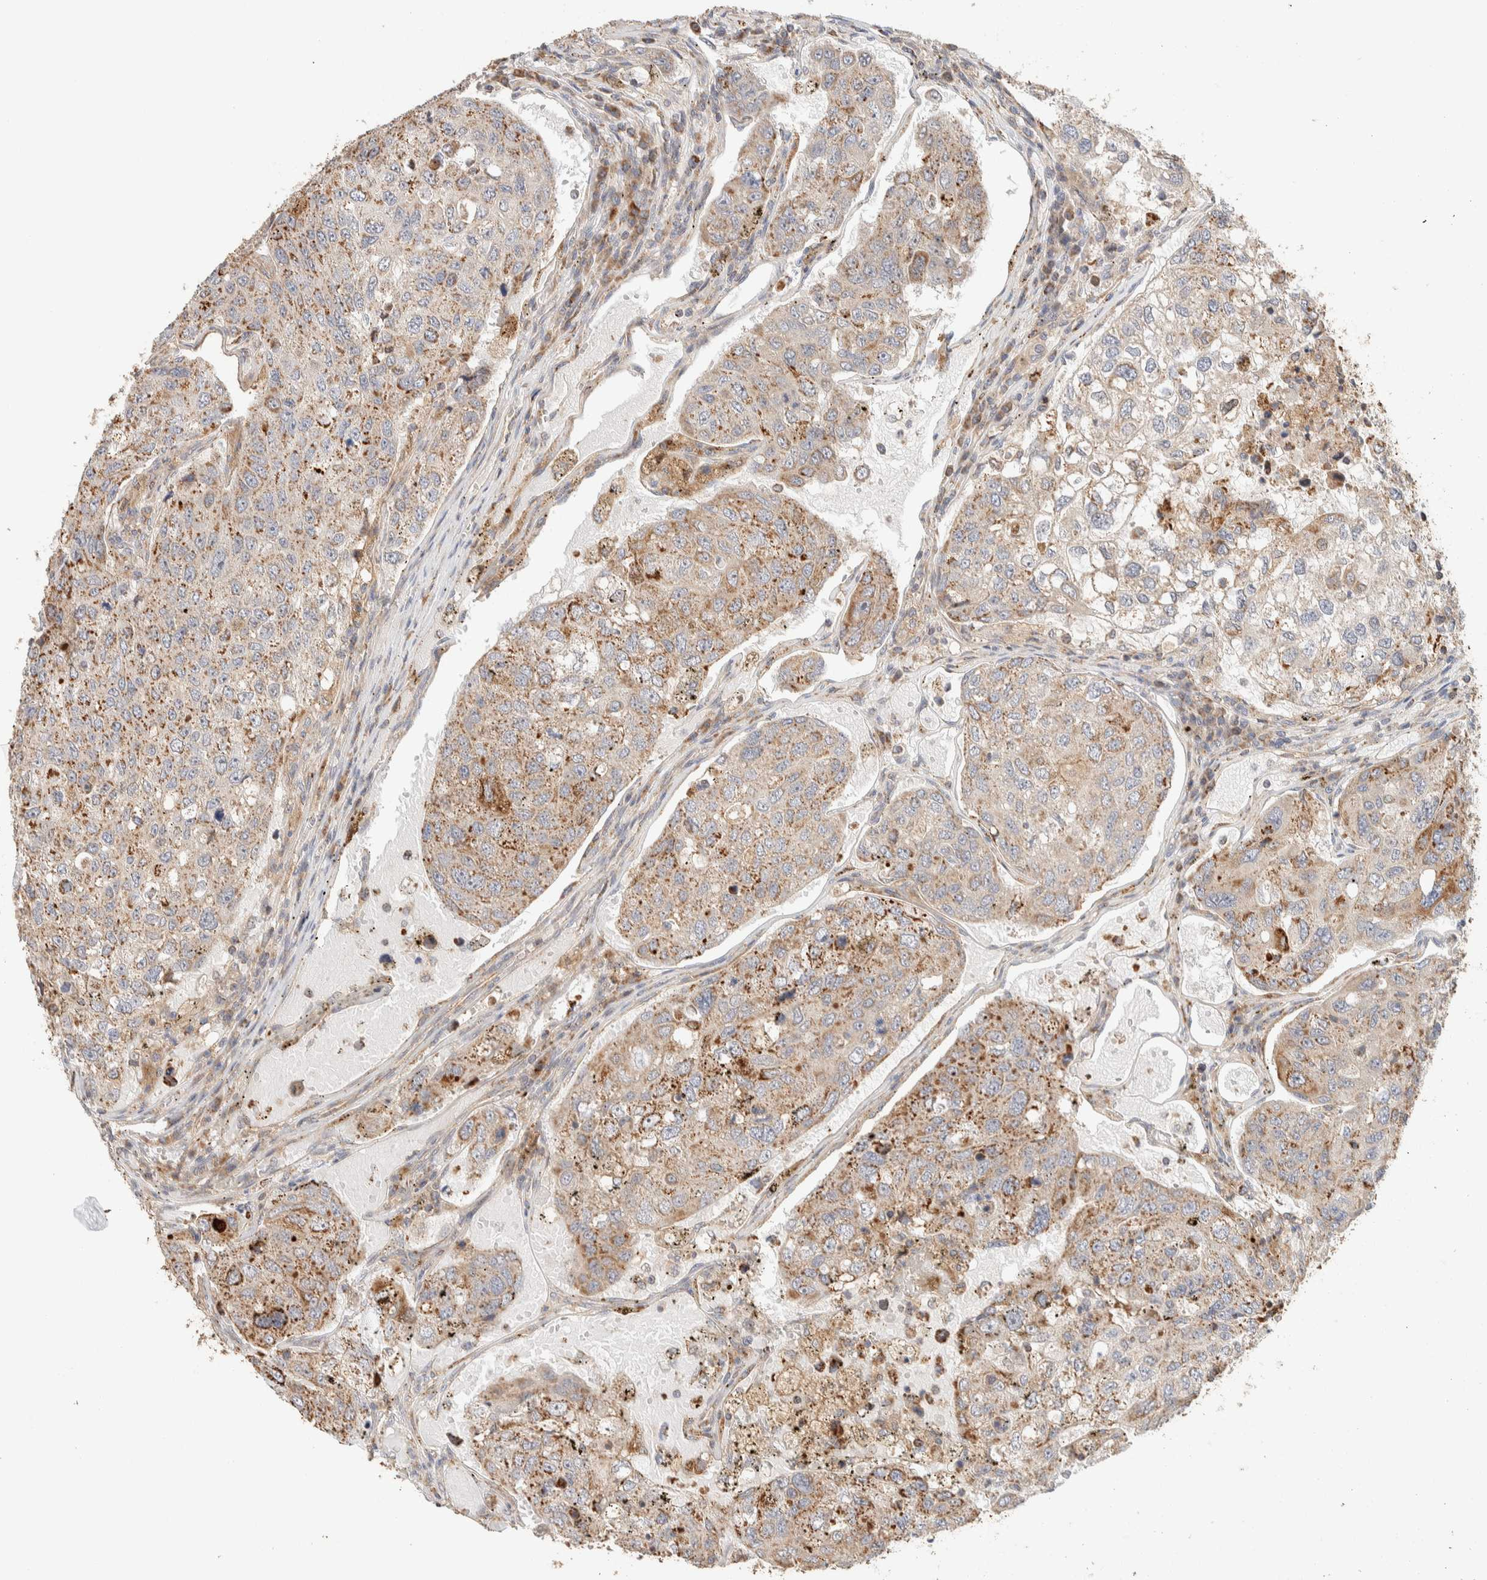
{"staining": {"intensity": "moderate", "quantity": "25%-75%", "location": "cytoplasmic/membranous"}, "tissue": "urothelial cancer", "cell_type": "Tumor cells", "image_type": "cancer", "snomed": [{"axis": "morphology", "description": "Urothelial carcinoma, High grade"}, {"axis": "topography", "description": "Lymph node"}, {"axis": "topography", "description": "Urinary bladder"}], "caption": "Urothelial cancer stained with a brown dye exhibits moderate cytoplasmic/membranous positive positivity in approximately 25%-75% of tumor cells.", "gene": "KIF9", "patient": {"sex": "male", "age": 51}}